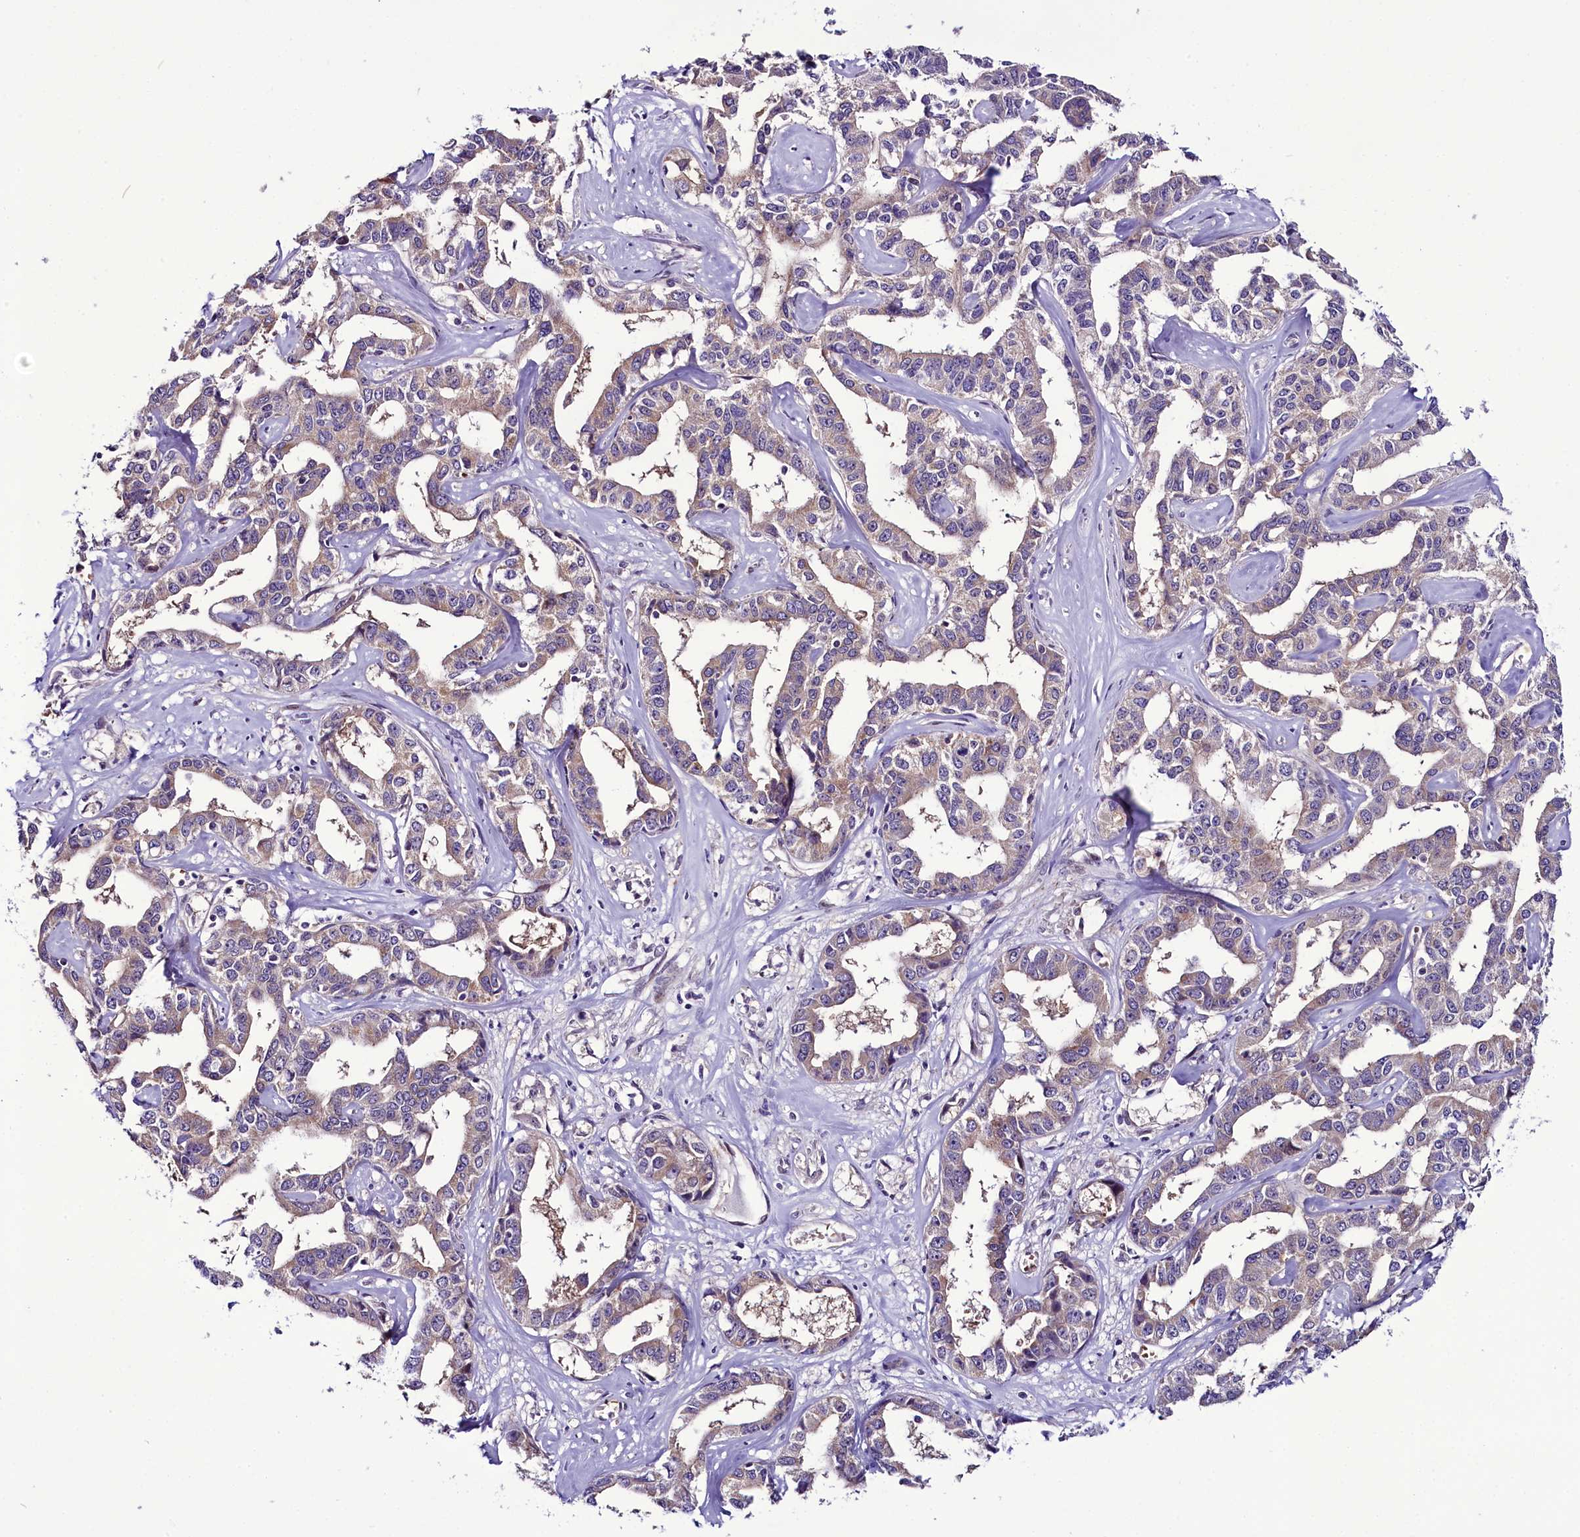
{"staining": {"intensity": "weak", "quantity": "25%-75%", "location": "cytoplasmic/membranous"}, "tissue": "liver cancer", "cell_type": "Tumor cells", "image_type": "cancer", "snomed": [{"axis": "morphology", "description": "Cholangiocarcinoma"}, {"axis": "topography", "description": "Liver"}], "caption": "Tumor cells exhibit weak cytoplasmic/membranous expression in about 25%-75% of cells in liver cholangiocarcinoma.", "gene": "C9orf40", "patient": {"sex": "male", "age": 59}}